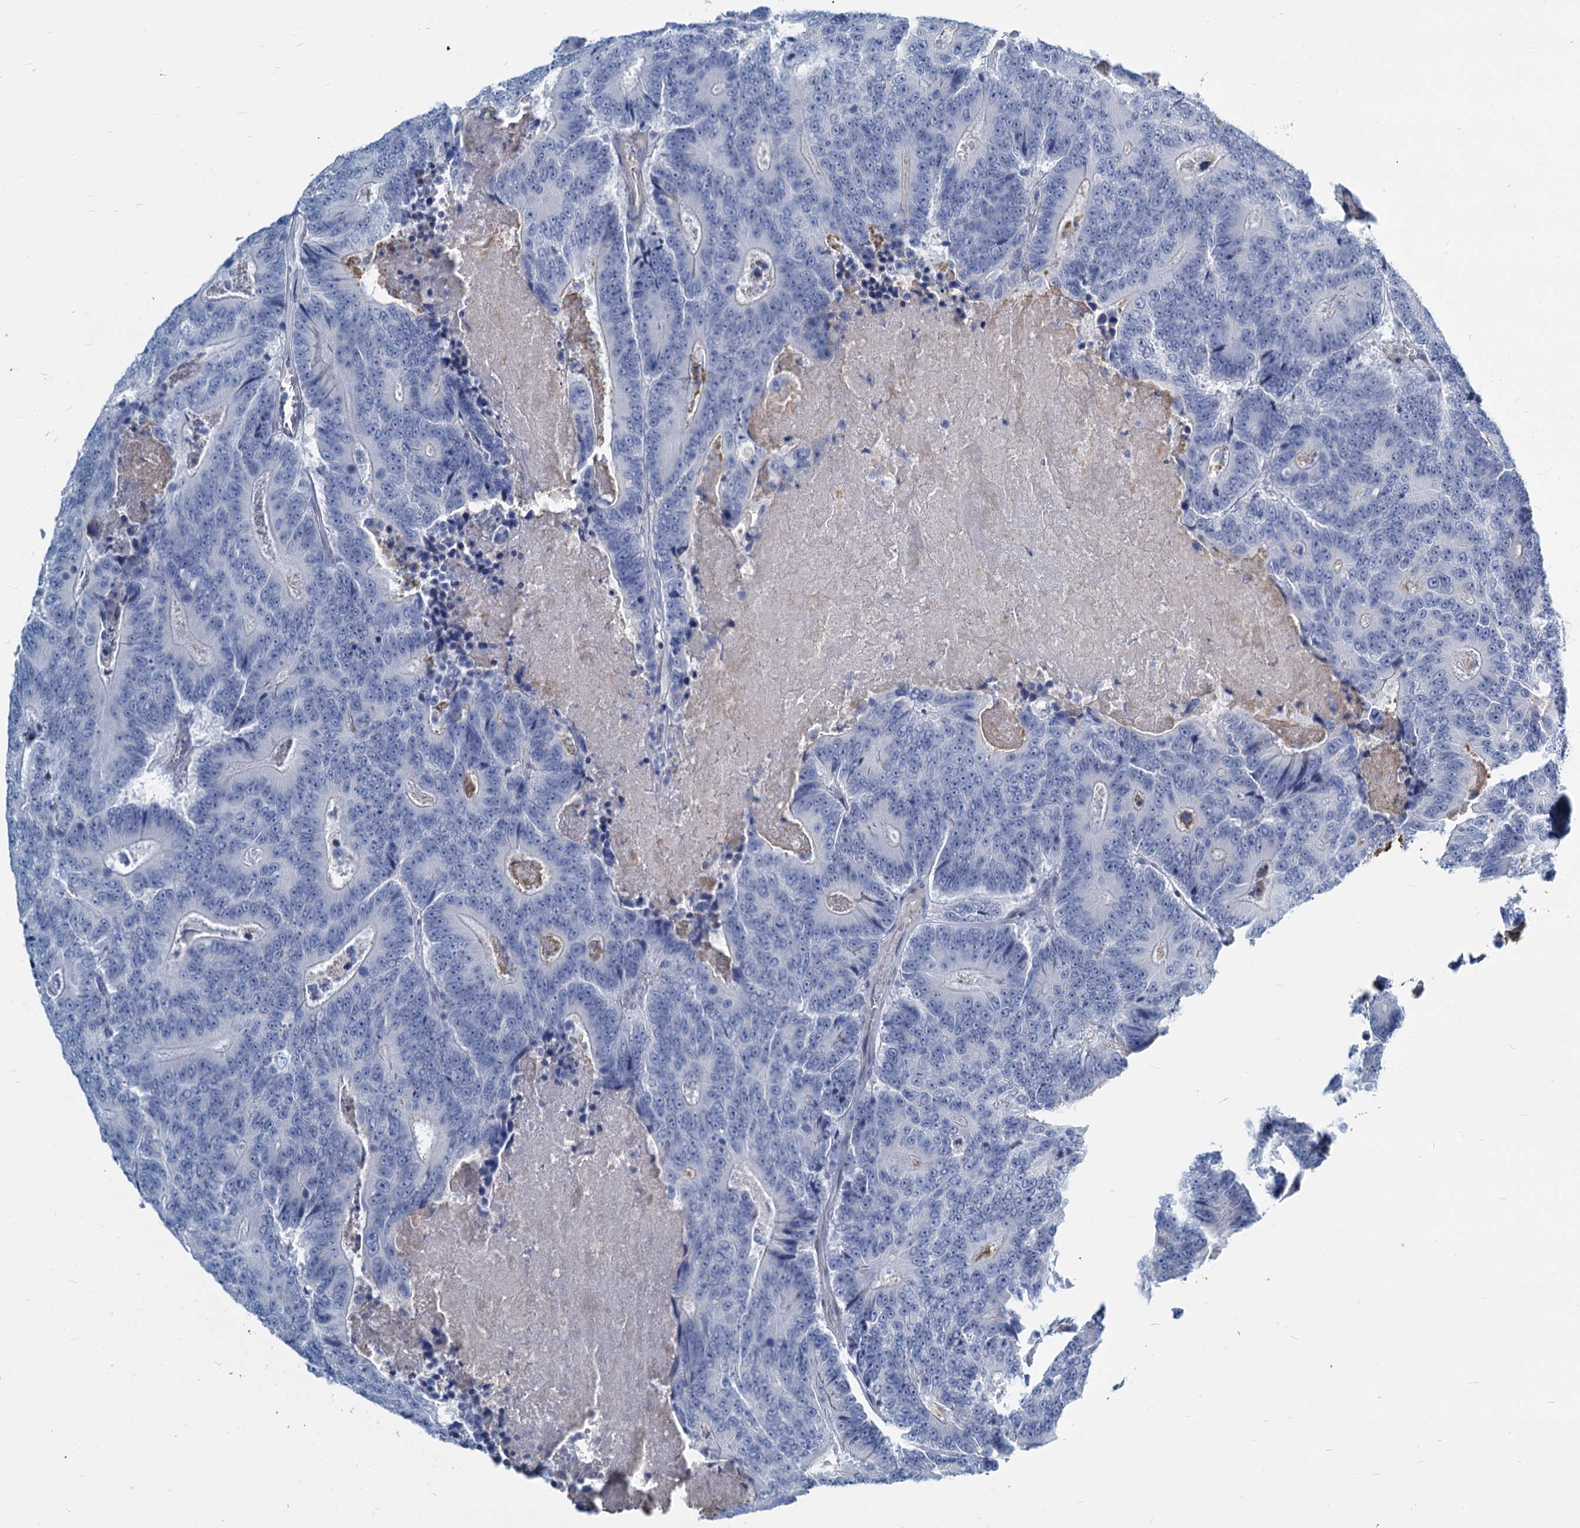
{"staining": {"intensity": "negative", "quantity": "none", "location": "none"}, "tissue": "colorectal cancer", "cell_type": "Tumor cells", "image_type": "cancer", "snomed": [{"axis": "morphology", "description": "Adenocarcinoma, NOS"}, {"axis": "topography", "description": "Colon"}], "caption": "Colorectal adenocarcinoma was stained to show a protein in brown. There is no significant expression in tumor cells. Nuclei are stained in blue.", "gene": "GSTM3", "patient": {"sex": "male", "age": 83}}